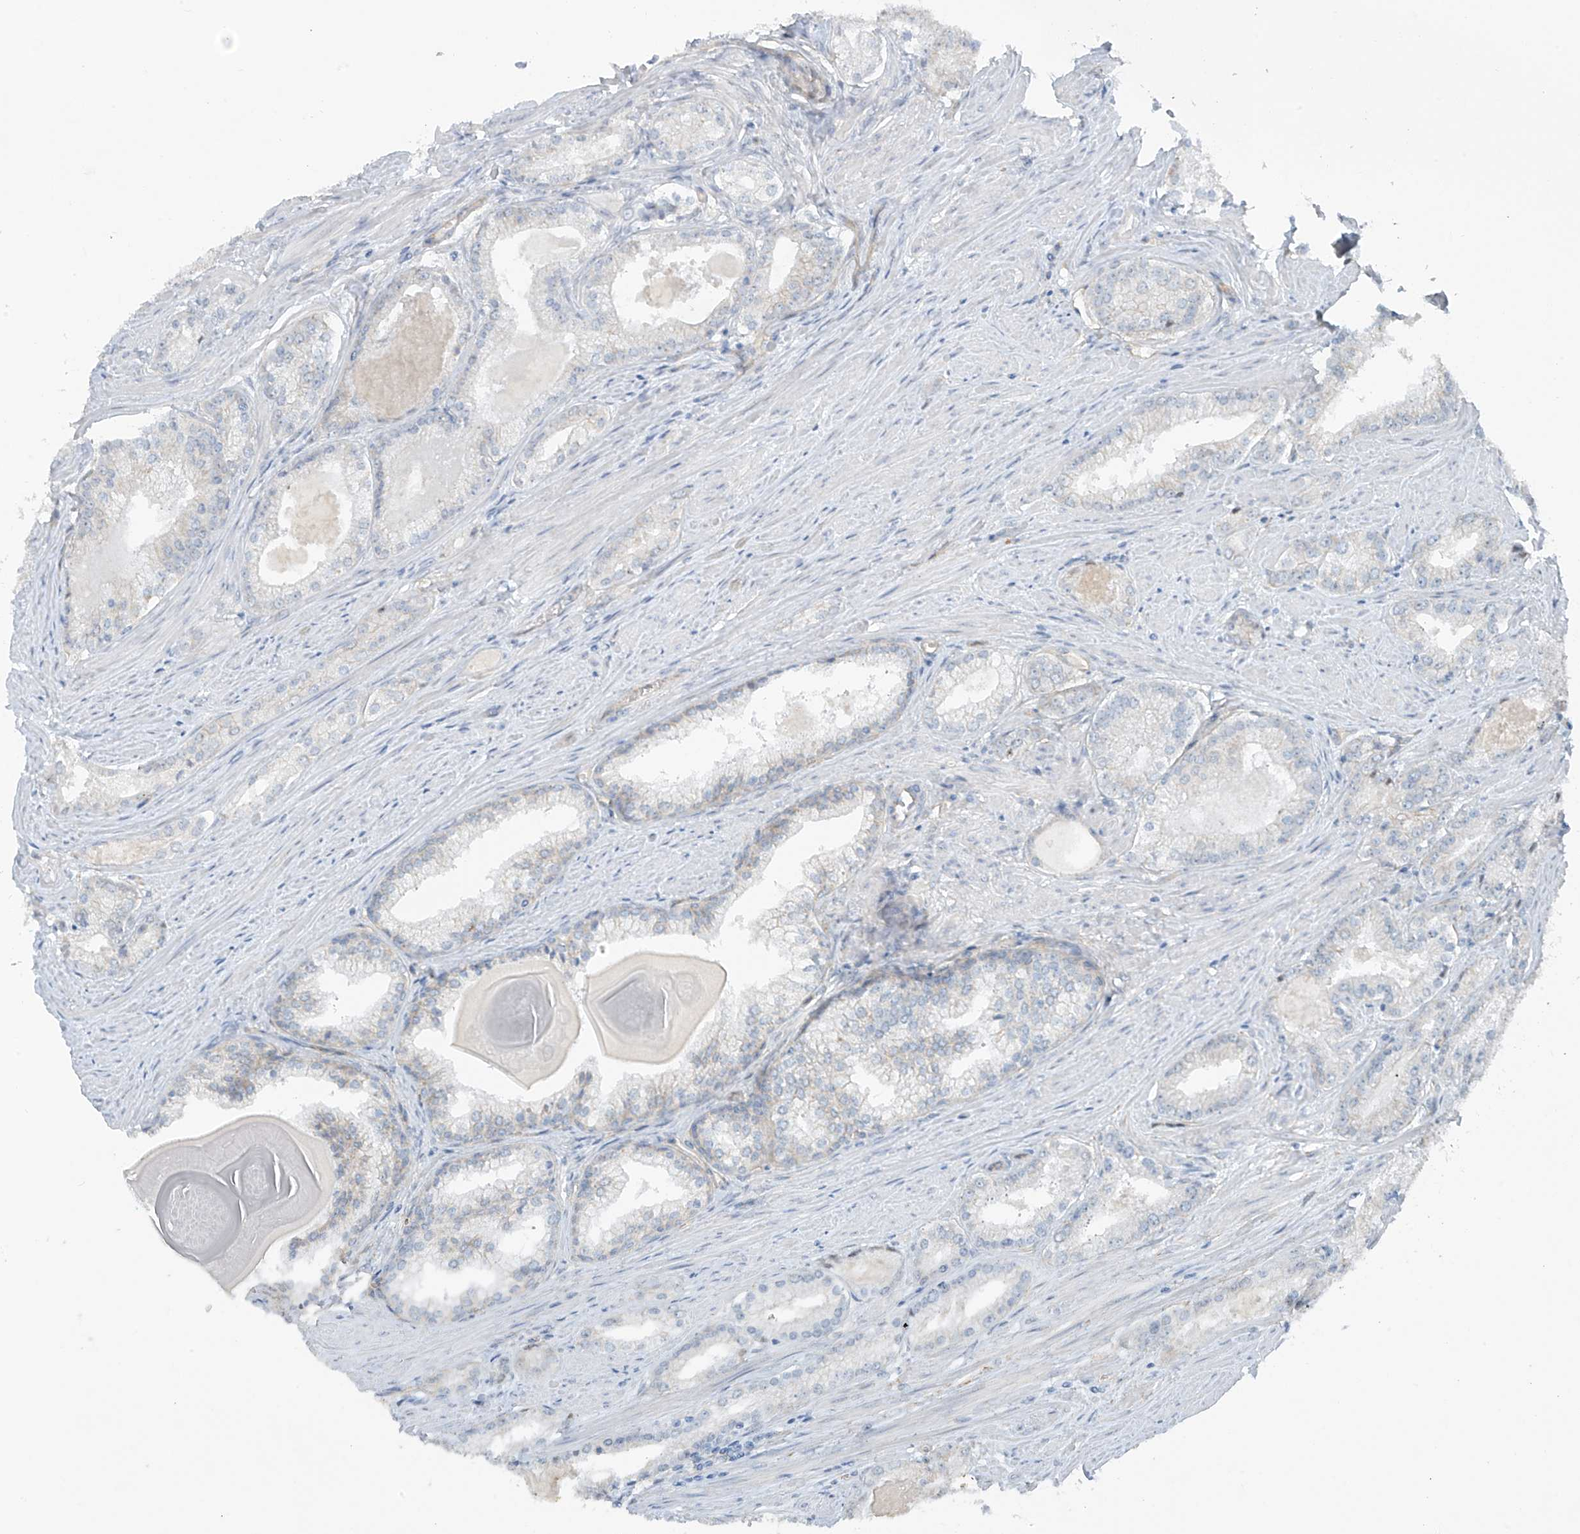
{"staining": {"intensity": "negative", "quantity": "none", "location": "none"}, "tissue": "prostate cancer", "cell_type": "Tumor cells", "image_type": "cancer", "snomed": [{"axis": "morphology", "description": "Adenocarcinoma, Low grade"}, {"axis": "topography", "description": "Prostate"}], "caption": "Prostate cancer was stained to show a protein in brown. There is no significant expression in tumor cells.", "gene": "TUBE1", "patient": {"sex": "male", "age": 54}}